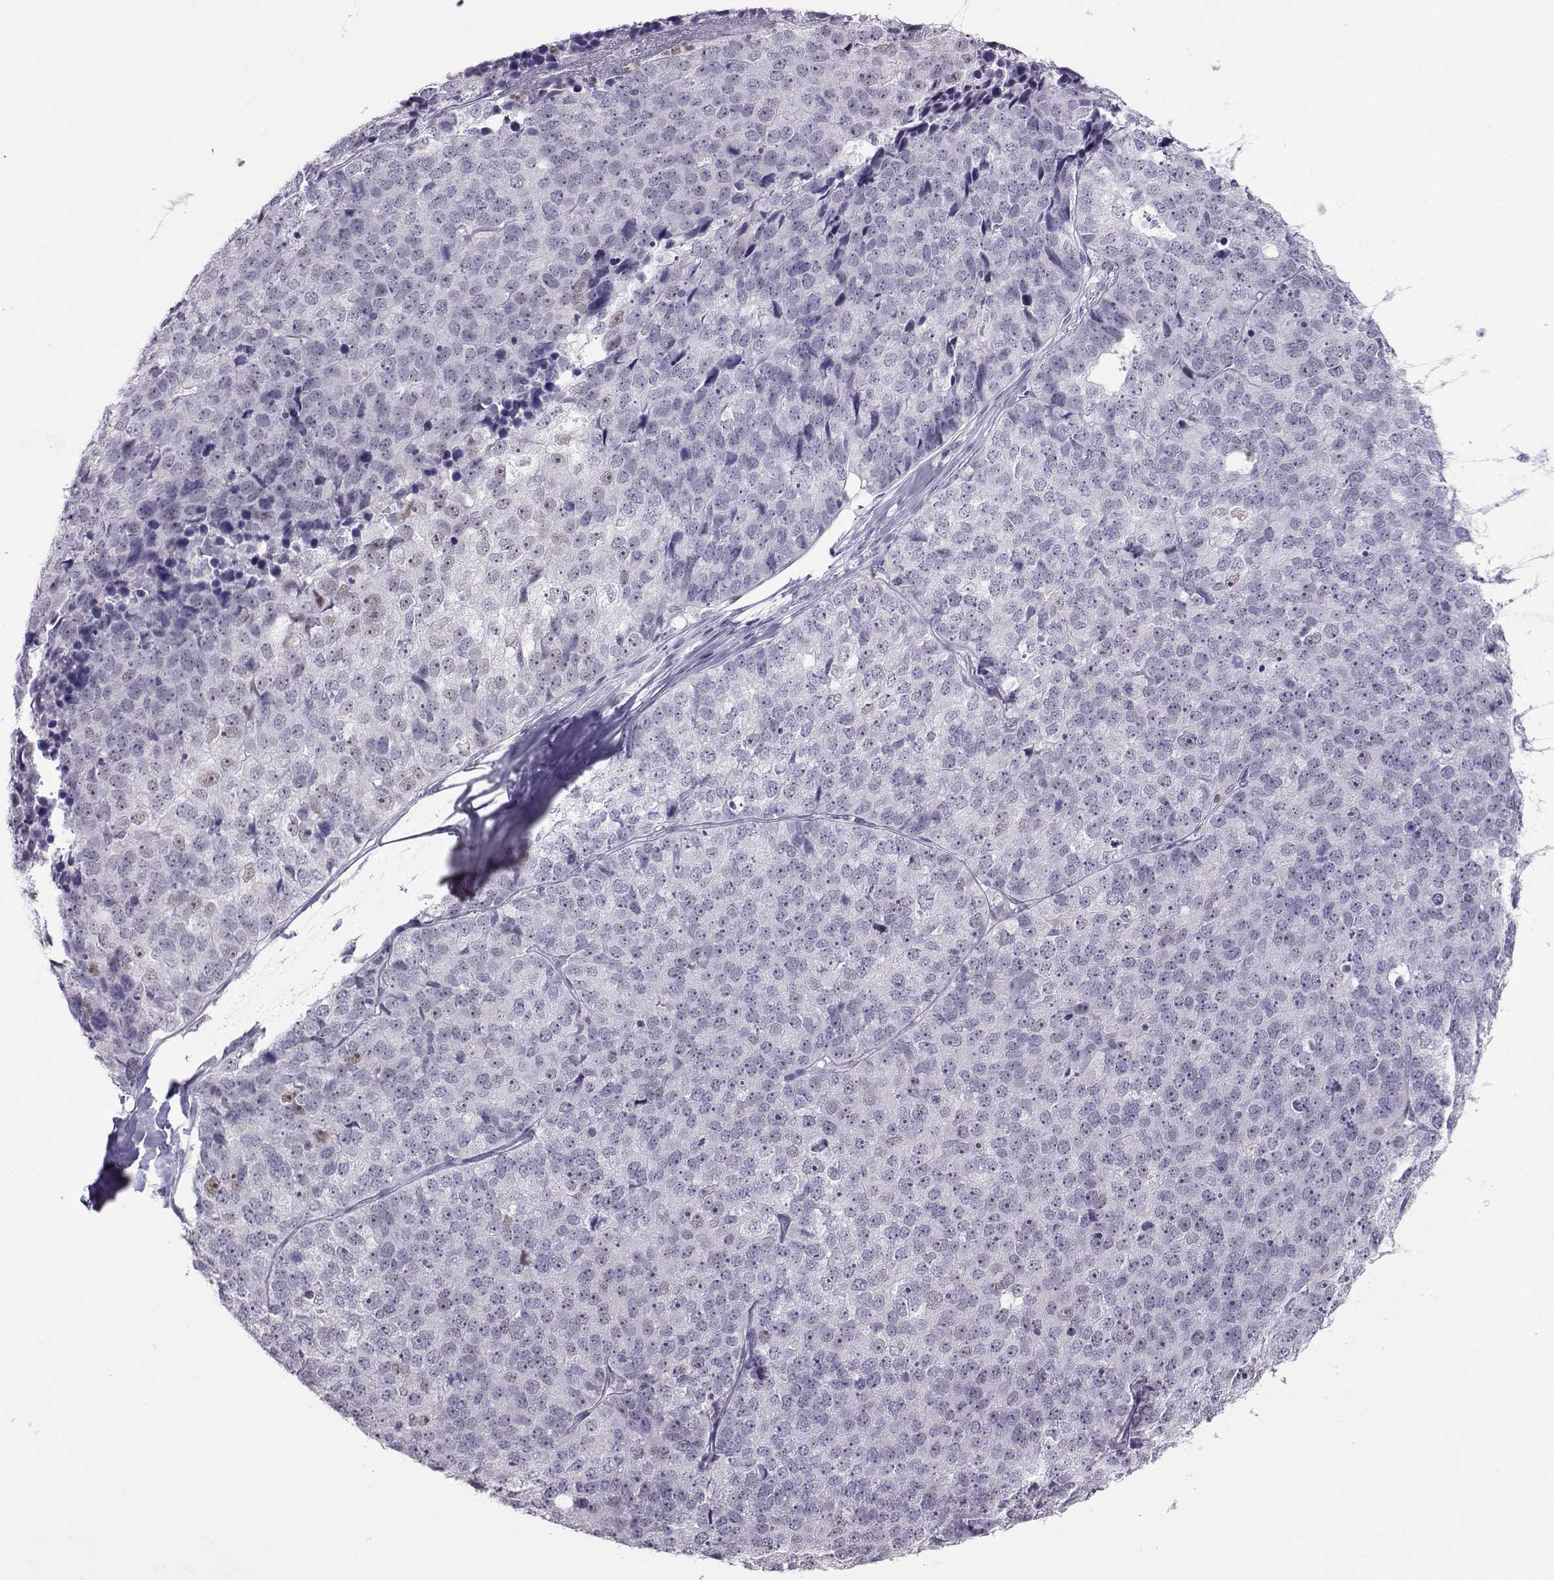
{"staining": {"intensity": "negative", "quantity": "none", "location": "none"}, "tissue": "stomach cancer", "cell_type": "Tumor cells", "image_type": "cancer", "snomed": [{"axis": "morphology", "description": "Adenocarcinoma, NOS"}, {"axis": "topography", "description": "Stomach"}], "caption": "Immunohistochemistry photomicrograph of human stomach cancer (adenocarcinoma) stained for a protein (brown), which reveals no expression in tumor cells. Nuclei are stained in blue.", "gene": "TEDC2", "patient": {"sex": "male", "age": 69}}